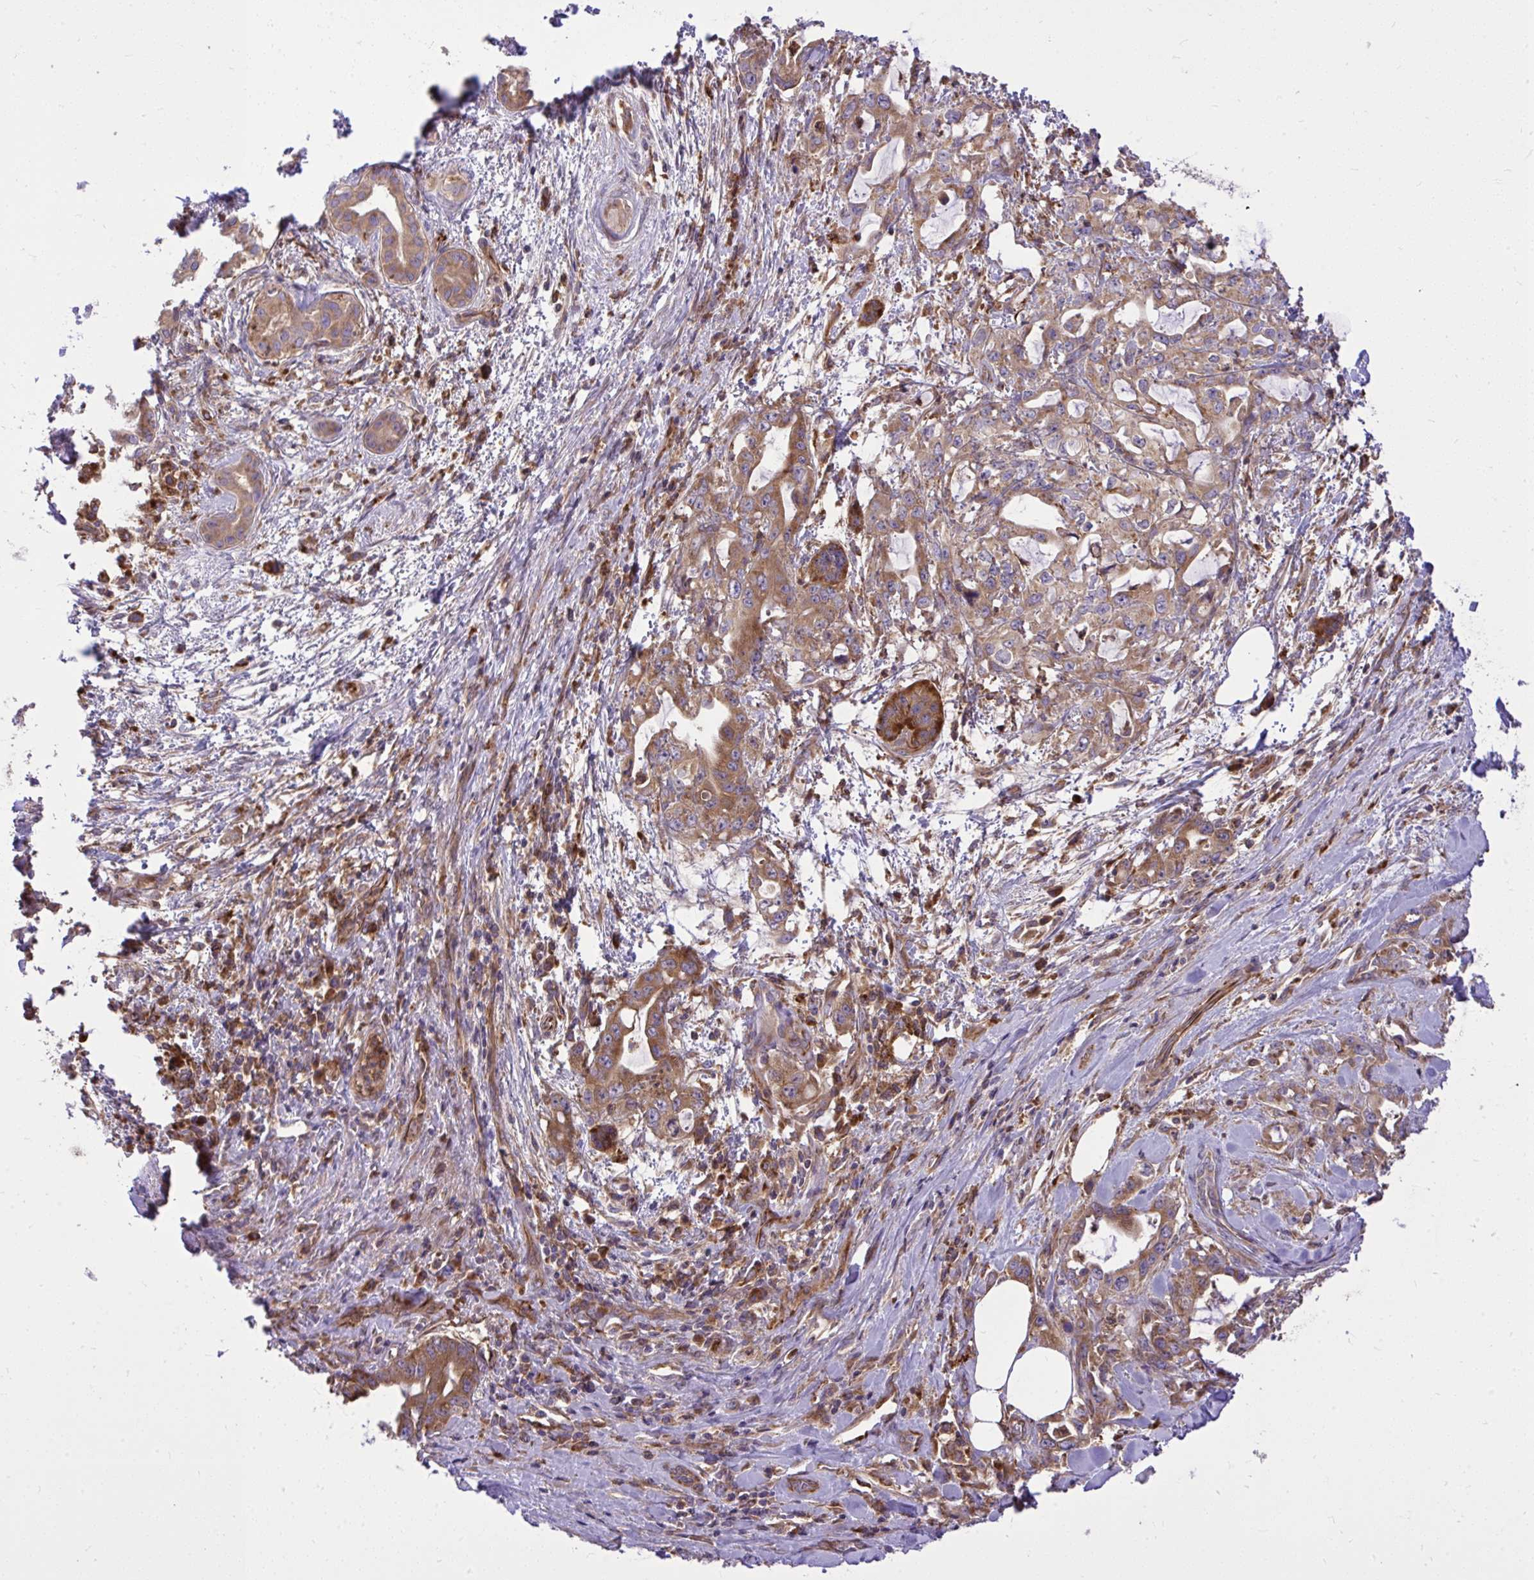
{"staining": {"intensity": "moderate", "quantity": ">75%", "location": "cytoplasmic/membranous"}, "tissue": "pancreatic cancer", "cell_type": "Tumor cells", "image_type": "cancer", "snomed": [{"axis": "morphology", "description": "Adenocarcinoma, NOS"}, {"axis": "topography", "description": "Pancreas"}], "caption": "A high-resolution image shows IHC staining of pancreatic cancer, which displays moderate cytoplasmic/membranous staining in about >75% of tumor cells. The staining was performed using DAB (3,3'-diaminobenzidine), with brown indicating positive protein expression. Nuclei are stained blue with hematoxylin.", "gene": "PAIP2", "patient": {"sex": "female", "age": 61}}